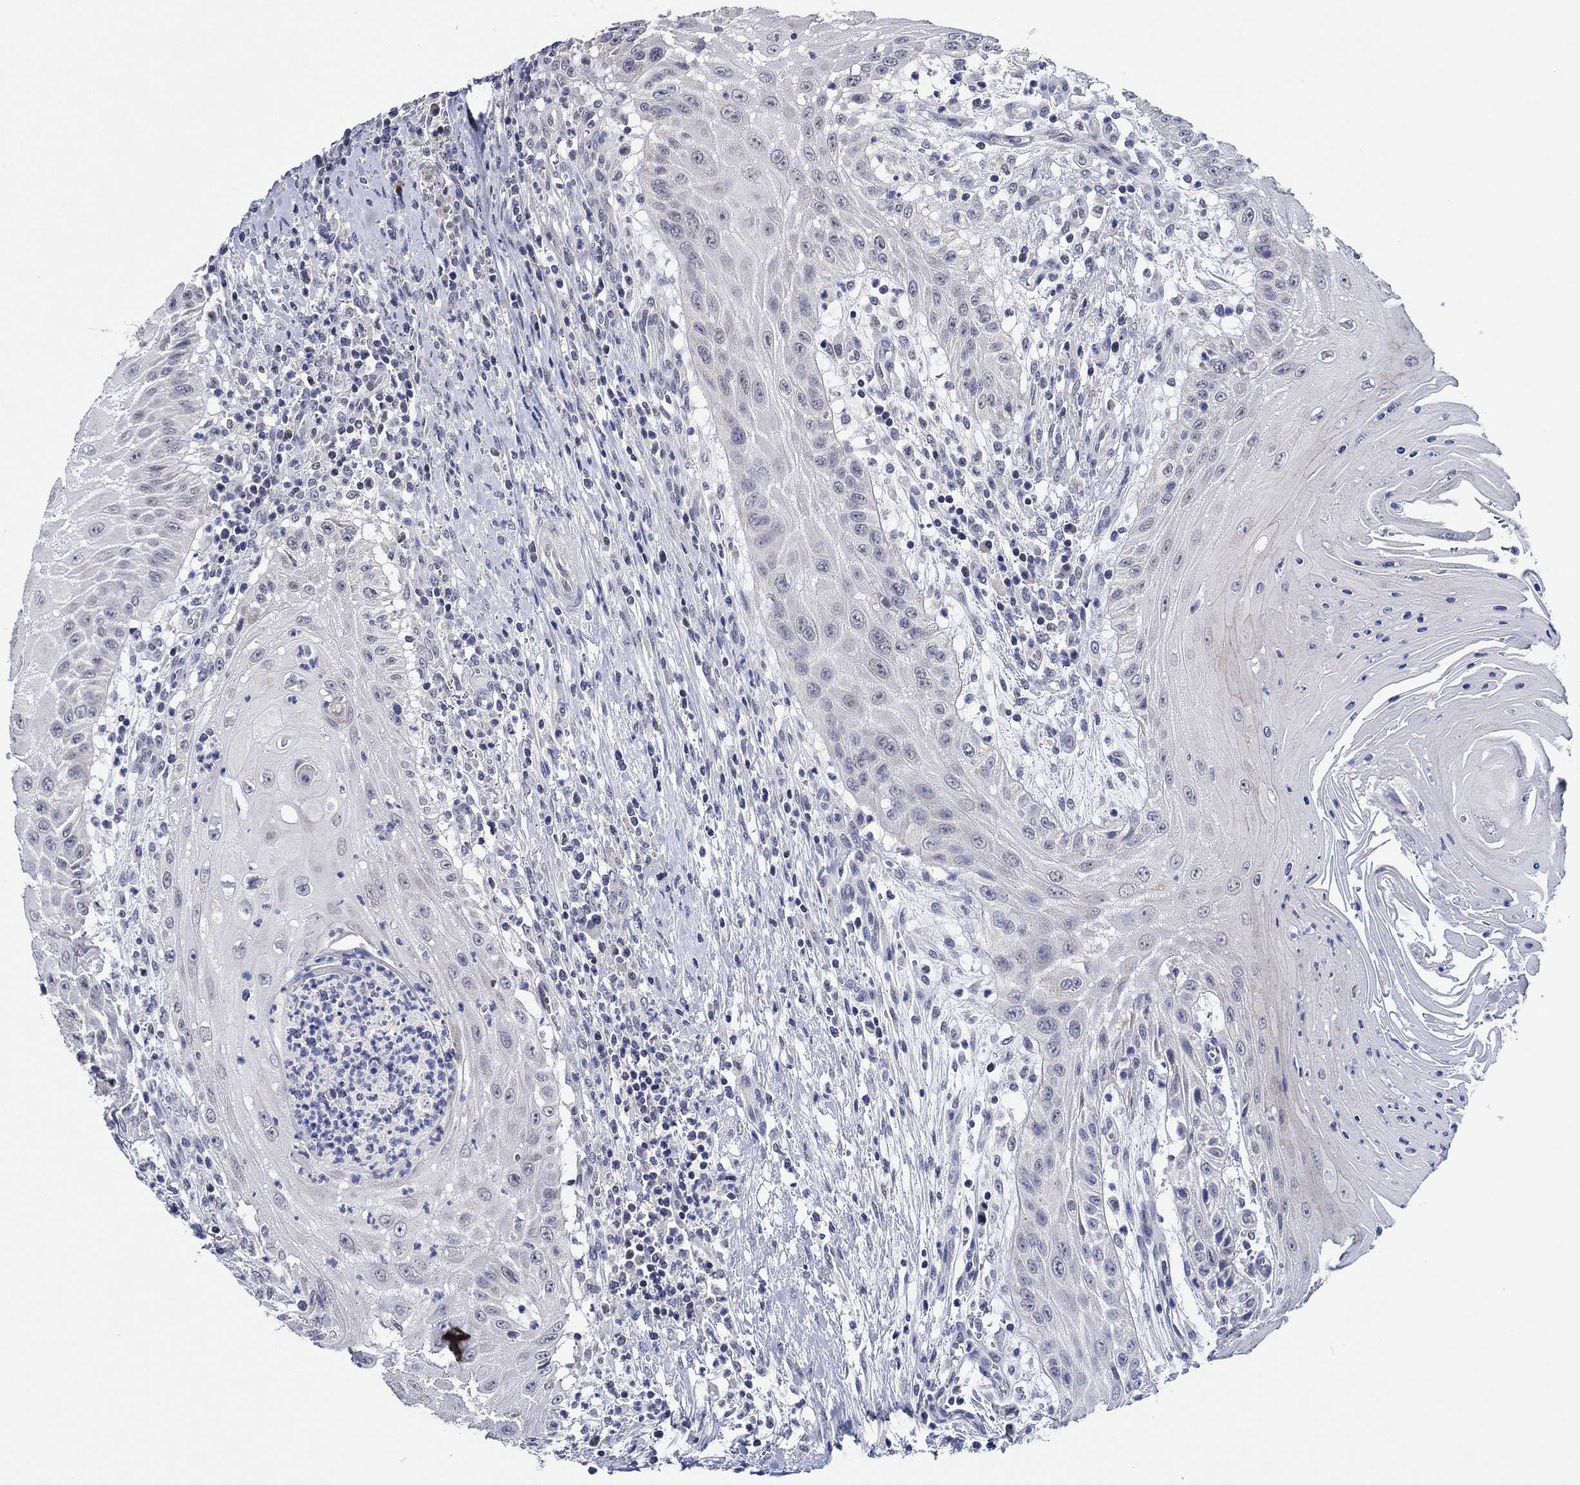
{"staining": {"intensity": "negative", "quantity": "none", "location": "none"}, "tissue": "head and neck cancer", "cell_type": "Tumor cells", "image_type": "cancer", "snomed": [{"axis": "morphology", "description": "Squamous cell carcinoma, NOS"}, {"axis": "topography", "description": "Oral tissue"}, {"axis": "topography", "description": "Head-Neck"}], "caption": "High magnification brightfield microscopy of head and neck squamous cell carcinoma stained with DAB (3,3'-diaminobenzidine) (brown) and counterstained with hematoxylin (blue): tumor cells show no significant staining.", "gene": "PRRT3", "patient": {"sex": "male", "age": 58}}